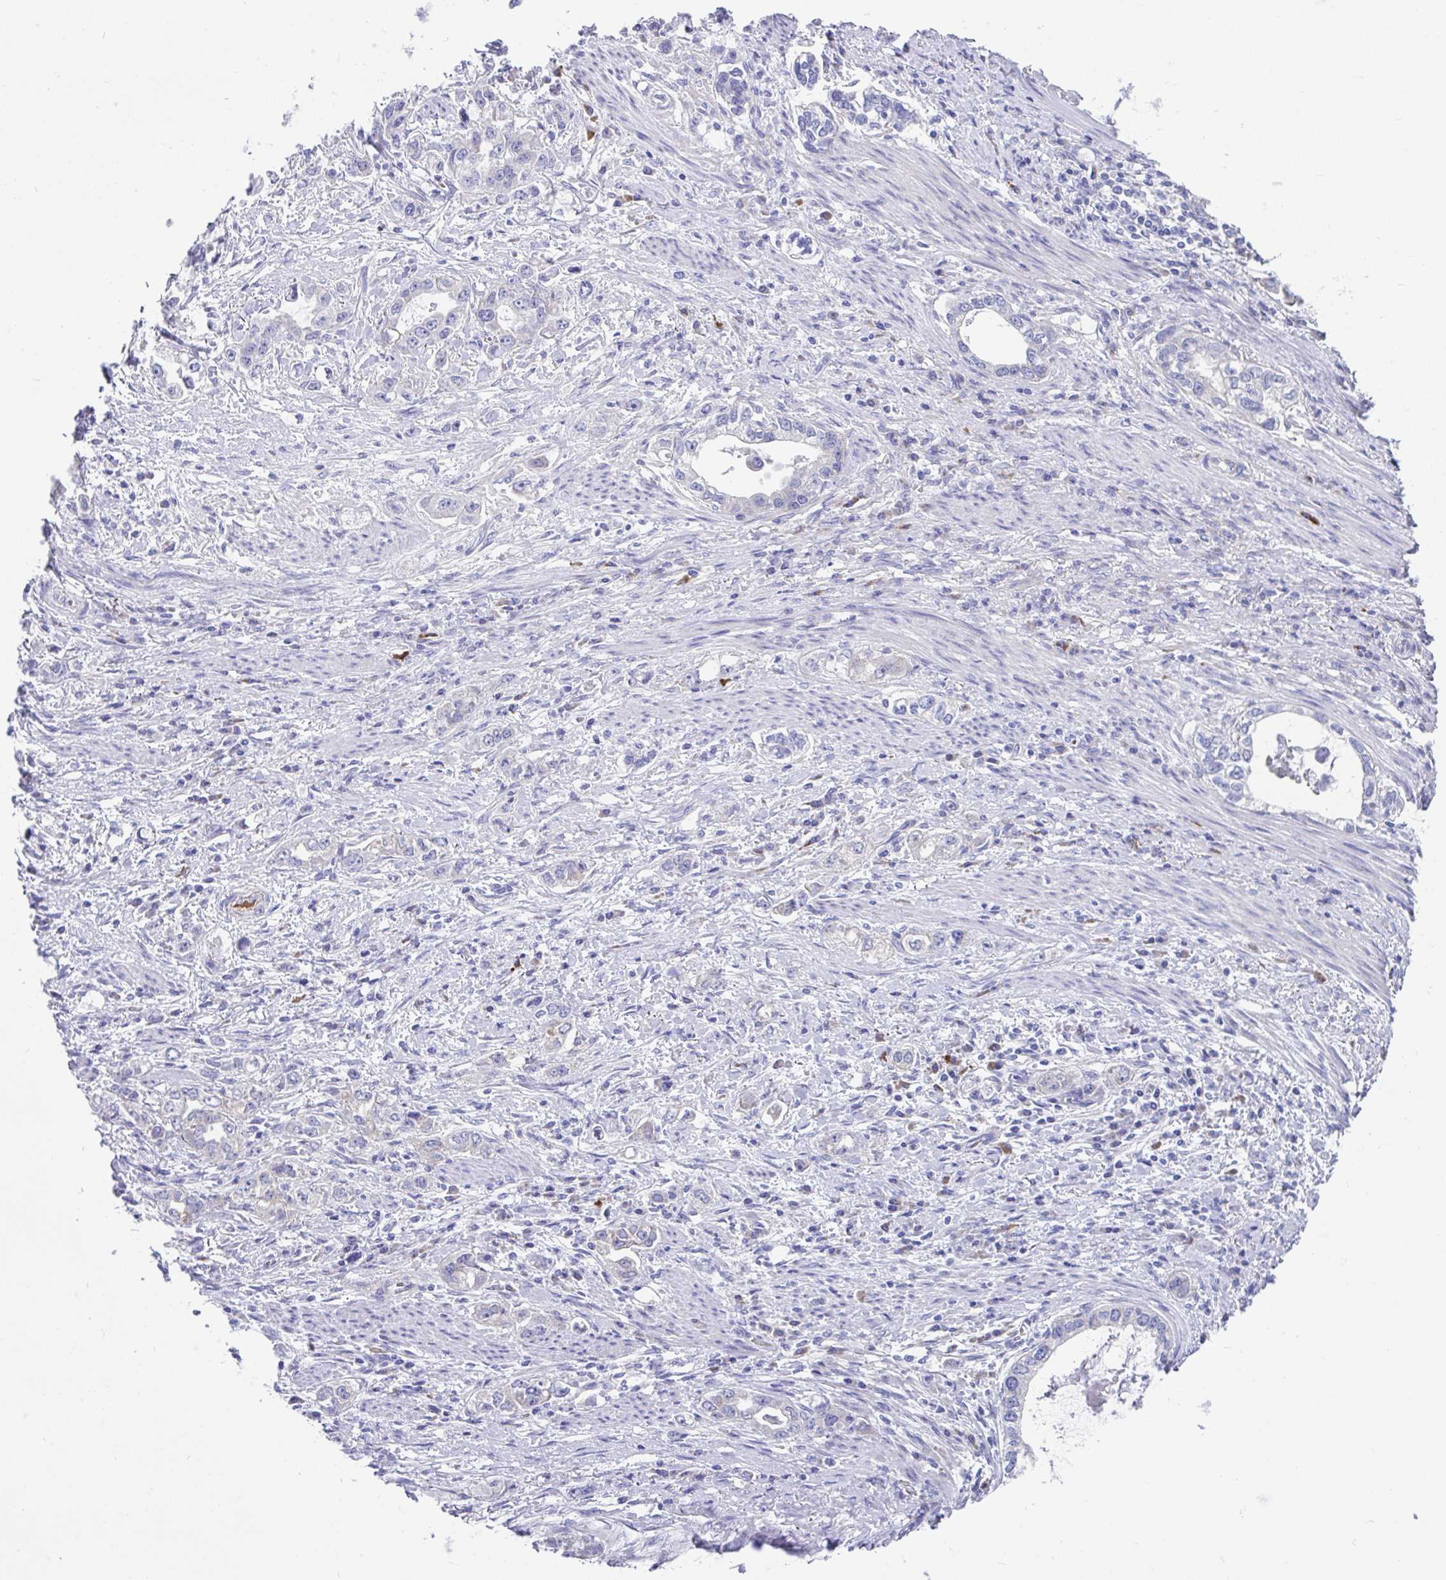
{"staining": {"intensity": "negative", "quantity": "none", "location": "none"}, "tissue": "stomach cancer", "cell_type": "Tumor cells", "image_type": "cancer", "snomed": [{"axis": "morphology", "description": "Adenocarcinoma, NOS"}, {"axis": "topography", "description": "Stomach, lower"}], "caption": "DAB (3,3'-diaminobenzidine) immunohistochemical staining of stomach cancer (adenocarcinoma) shows no significant positivity in tumor cells.", "gene": "CCSAP", "patient": {"sex": "female", "age": 93}}